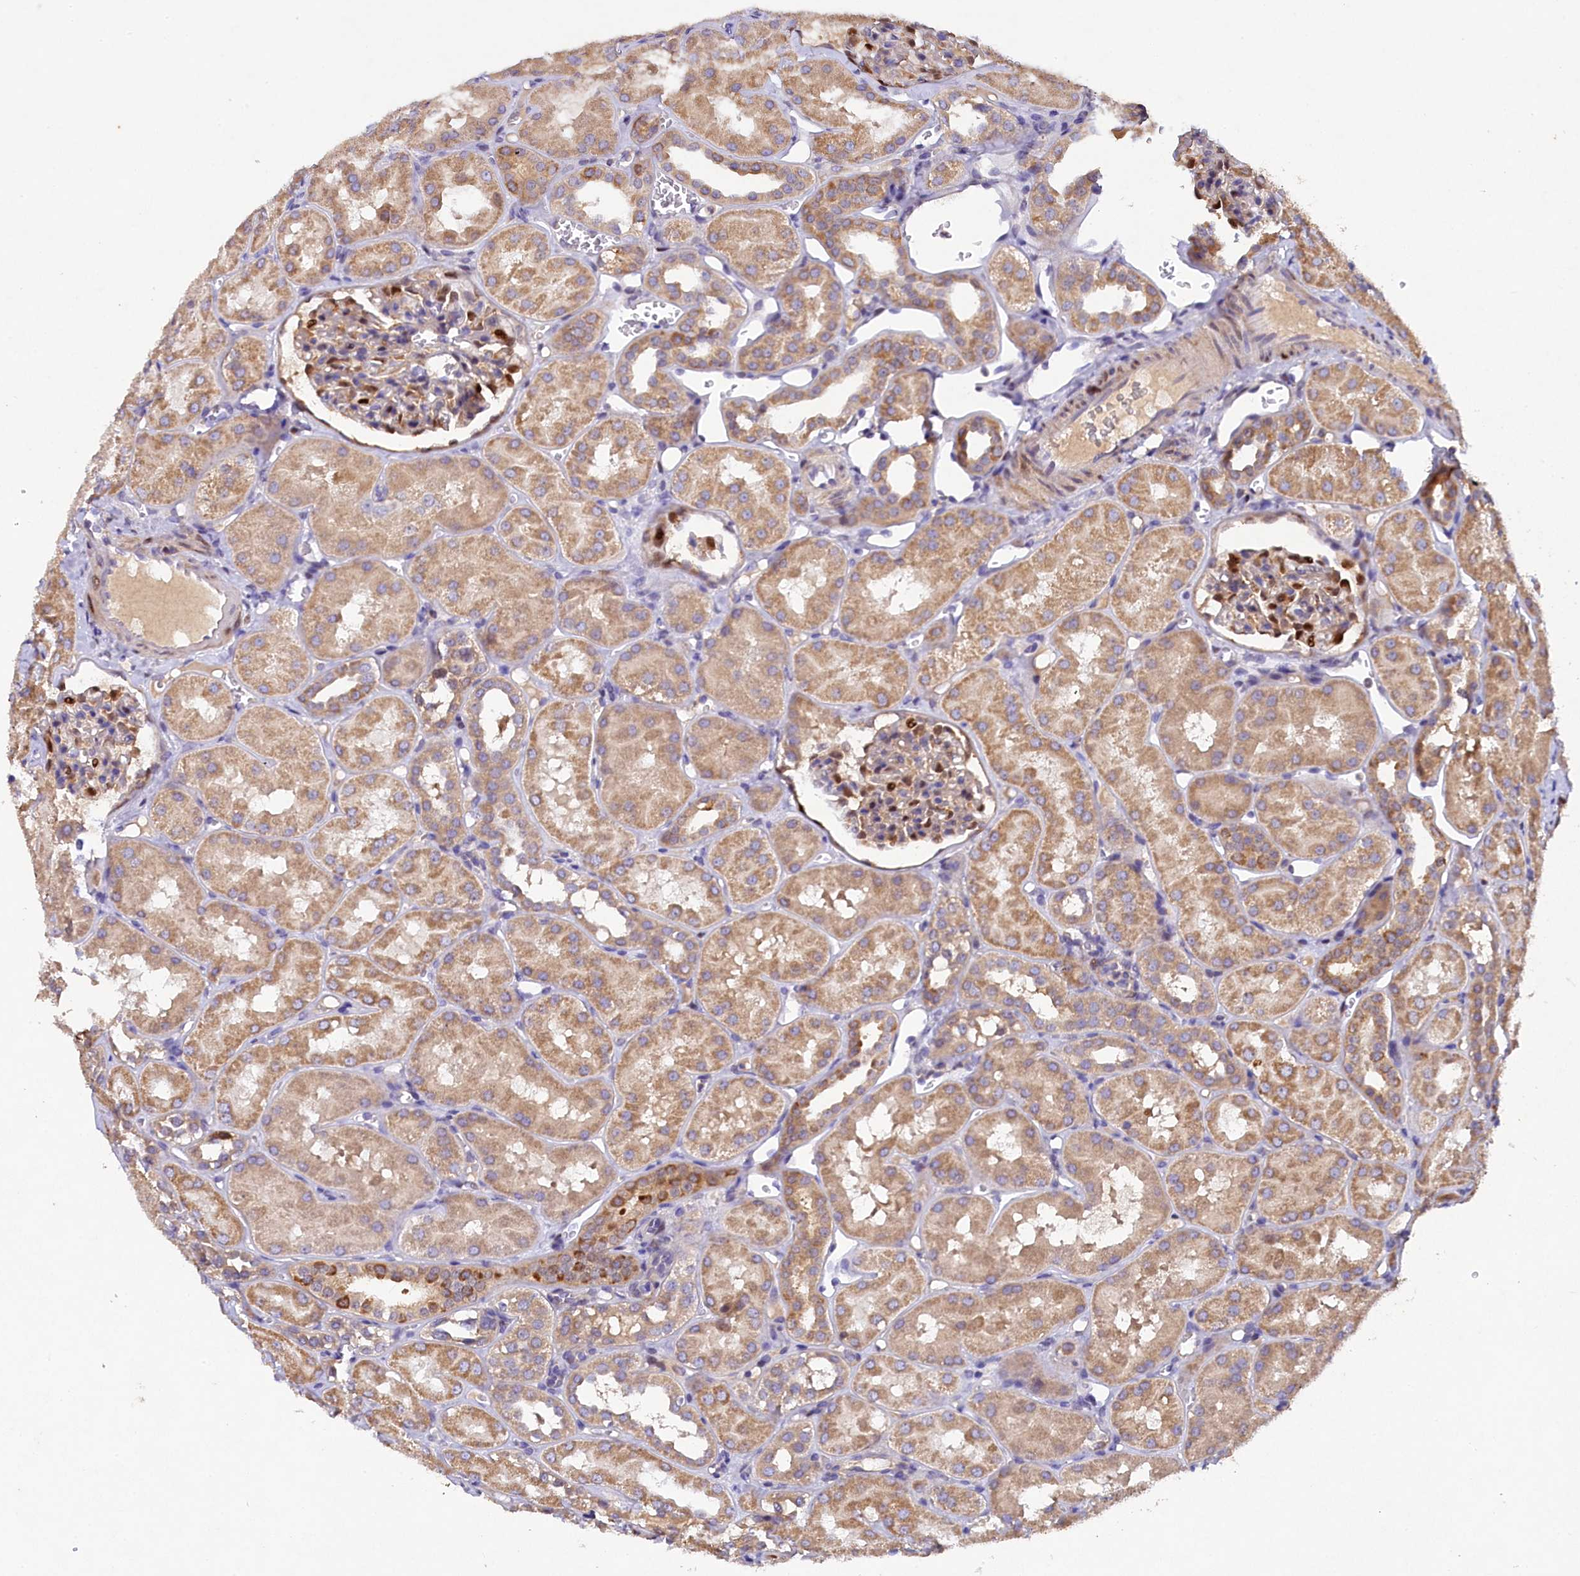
{"staining": {"intensity": "moderate", "quantity": "<25%", "location": "nuclear"}, "tissue": "kidney", "cell_type": "Cells in glomeruli", "image_type": "normal", "snomed": [{"axis": "morphology", "description": "Normal tissue, NOS"}, {"axis": "topography", "description": "Kidney"}, {"axis": "topography", "description": "Urinary bladder"}], "caption": "Moderate nuclear protein expression is present in approximately <25% of cells in glomeruli in kidney. The staining is performed using DAB brown chromogen to label protein expression. The nuclei are counter-stained blue using hematoxylin.", "gene": "TGDS", "patient": {"sex": "male", "age": 16}}